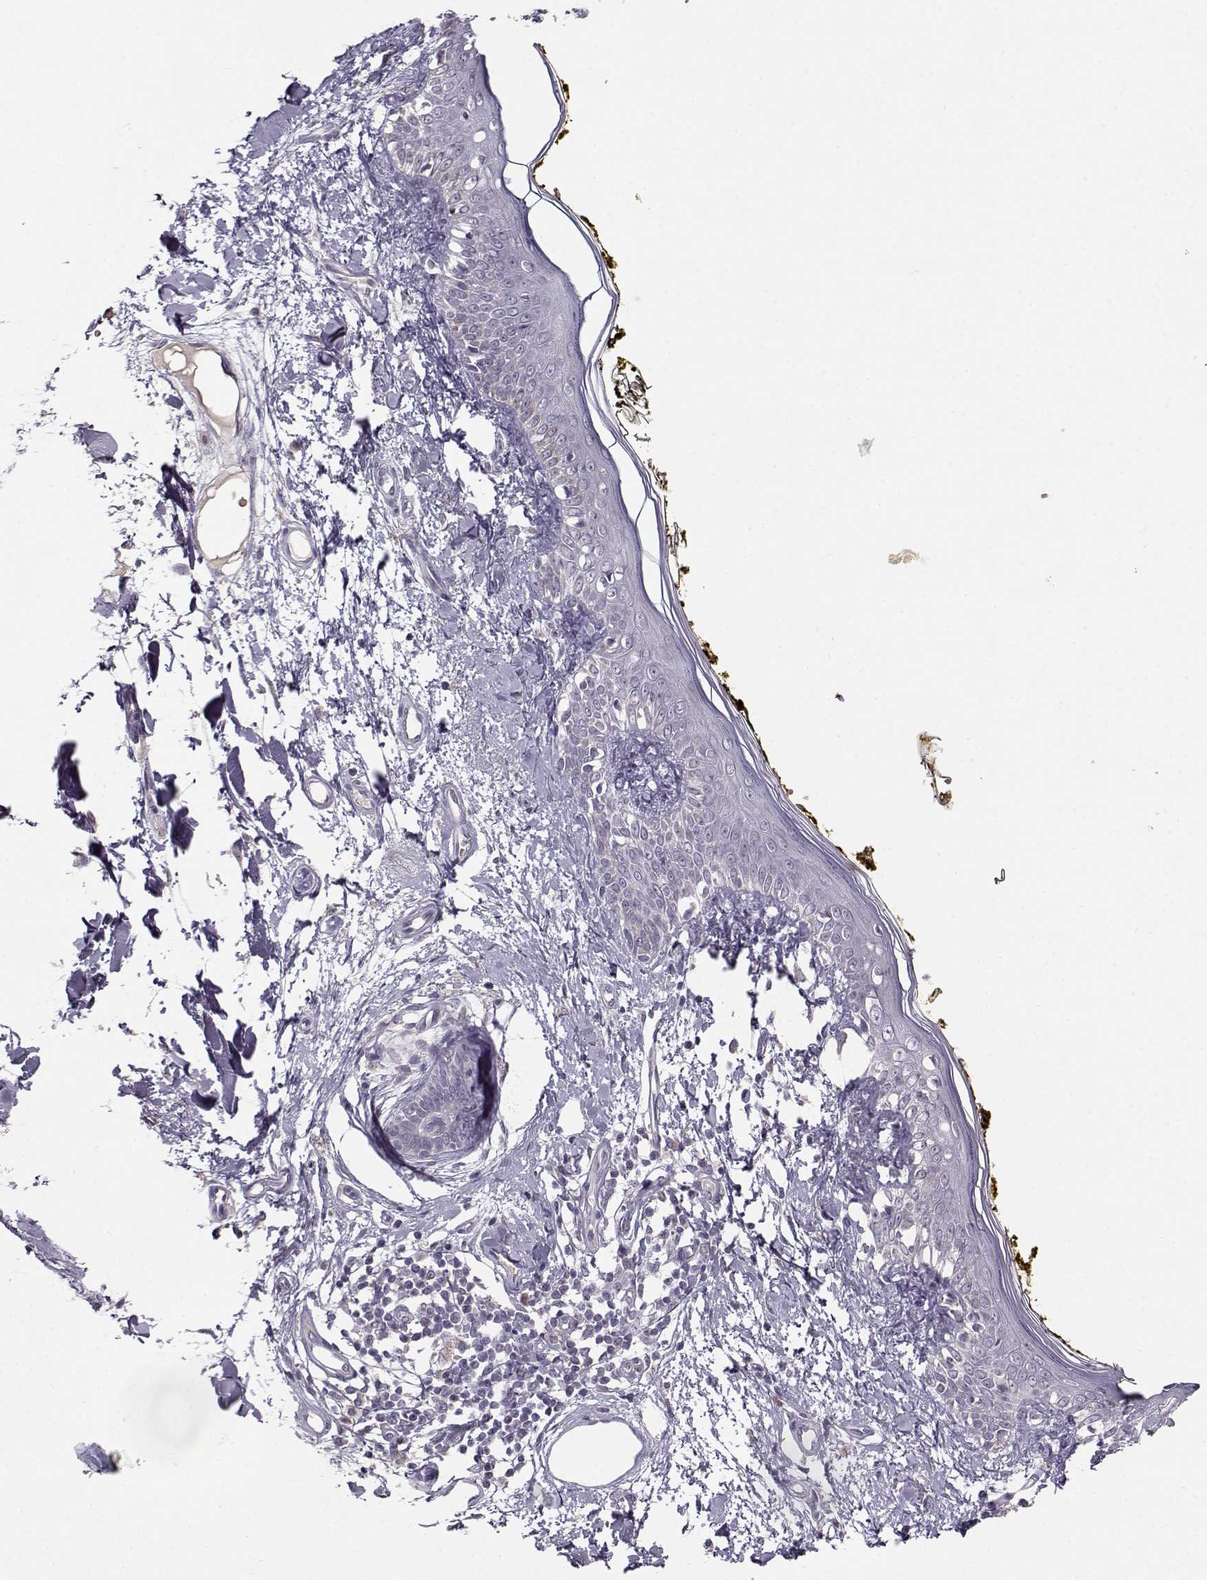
{"staining": {"intensity": "negative", "quantity": "none", "location": "none"}, "tissue": "skin", "cell_type": "Fibroblasts", "image_type": "normal", "snomed": [{"axis": "morphology", "description": "Normal tissue, NOS"}, {"axis": "topography", "description": "Skin"}], "caption": "Immunohistochemistry photomicrograph of normal skin stained for a protein (brown), which exhibits no expression in fibroblasts. The staining was performed using DAB (3,3'-diaminobenzidine) to visualize the protein expression in brown, while the nuclei were stained in blue with hematoxylin (Magnification: 20x).", "gene": "SLC4A5", "patient": {"sex": "male", "age": 76}}